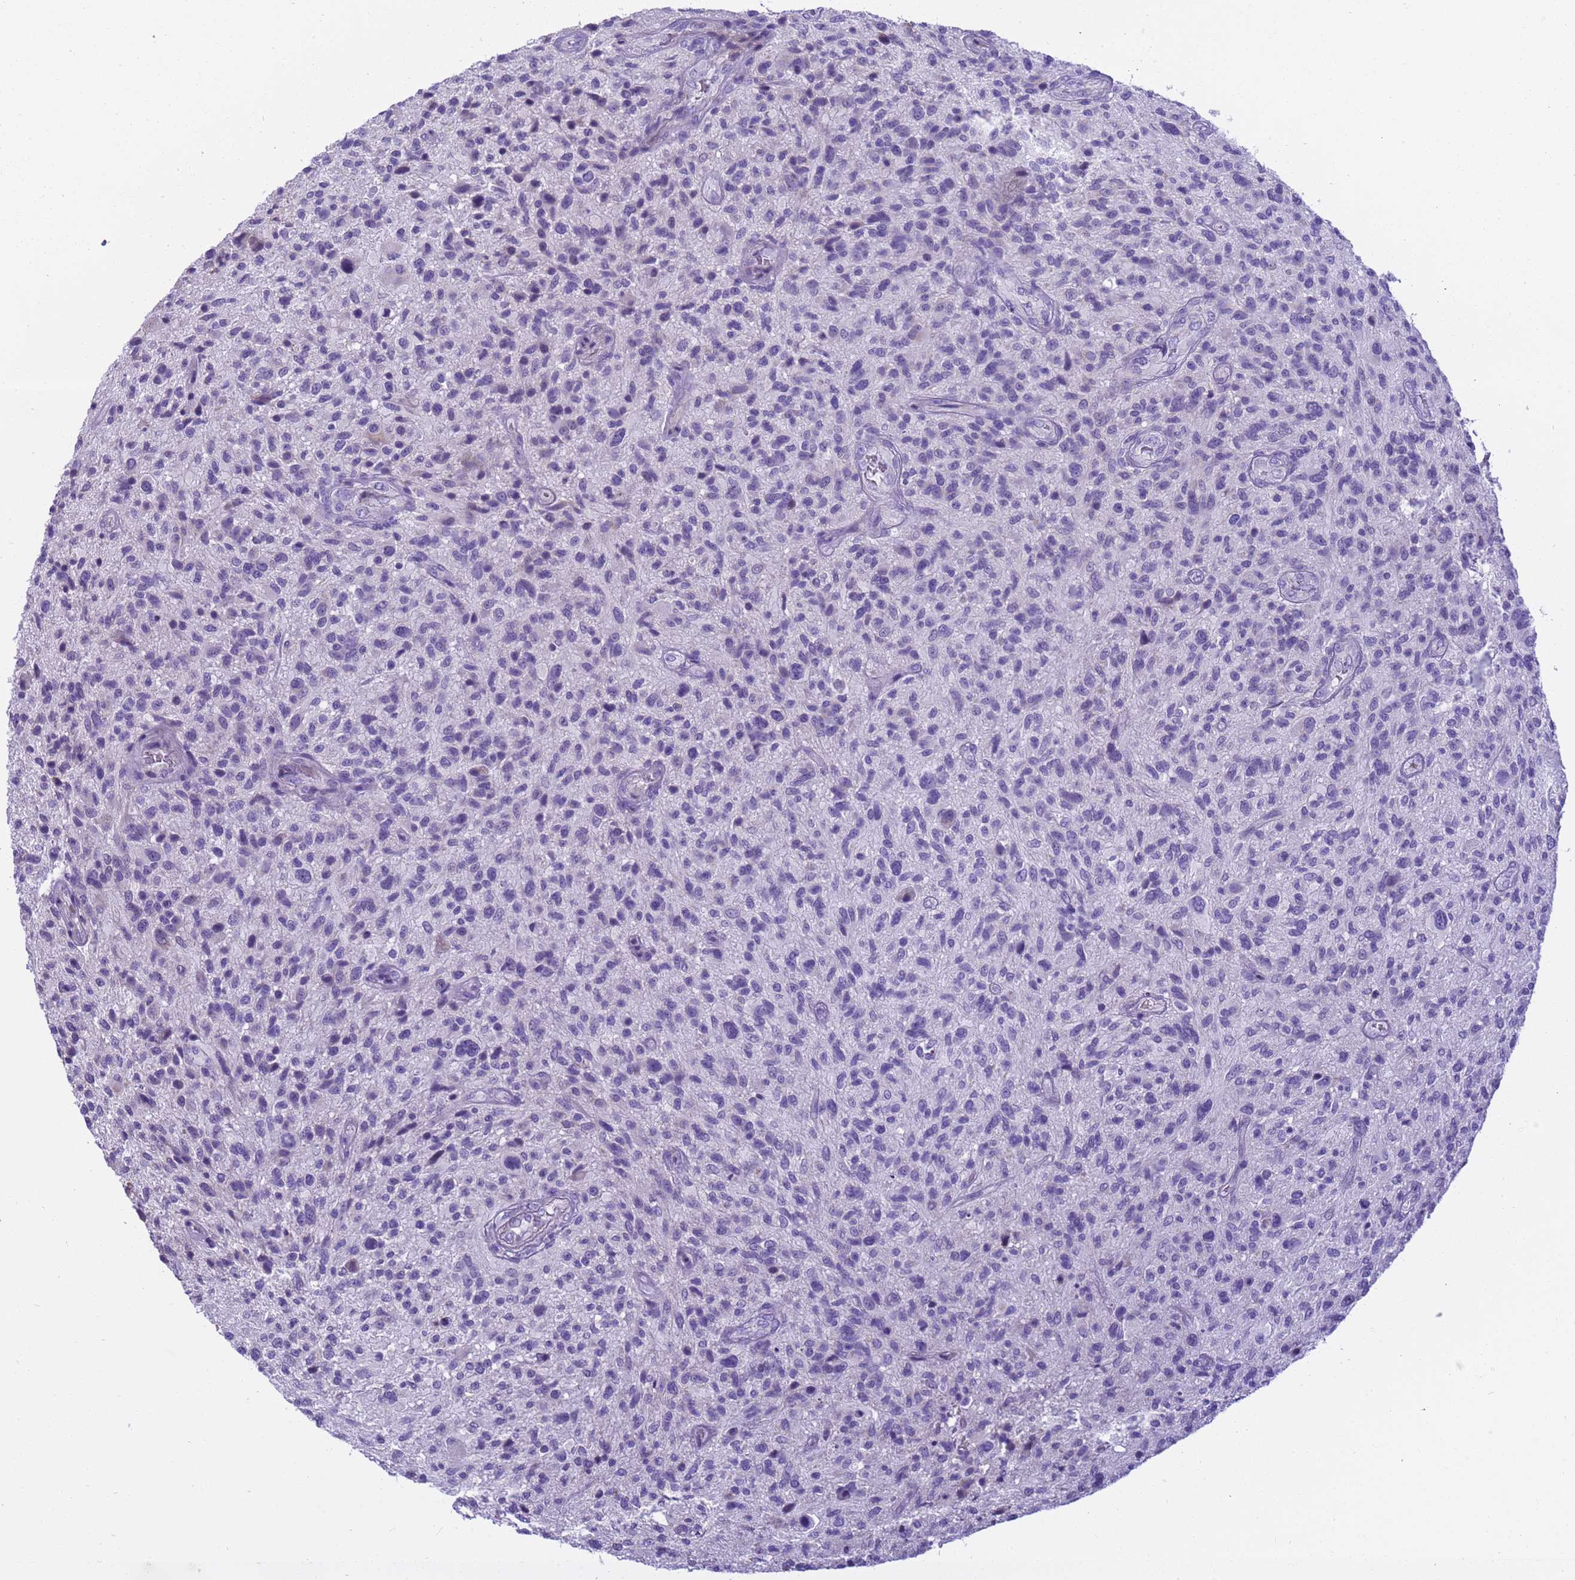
{"staining": {"intensity": "negative", "quantity": "none", "location": "none"}, "tissue": "glioma", "cell_type": "Tumor cells", "image_type": "cancer", "snomed": [{"axis": "morphology", "description": "Glioma, malignant, High grade"}, {"axis": "topography", "description": "Brain"}], "caption": "Tumor cells show no significant protein staining in glioma.", "gene": "PIEZO2", "patient": {"sex": "male", "age": 47}}